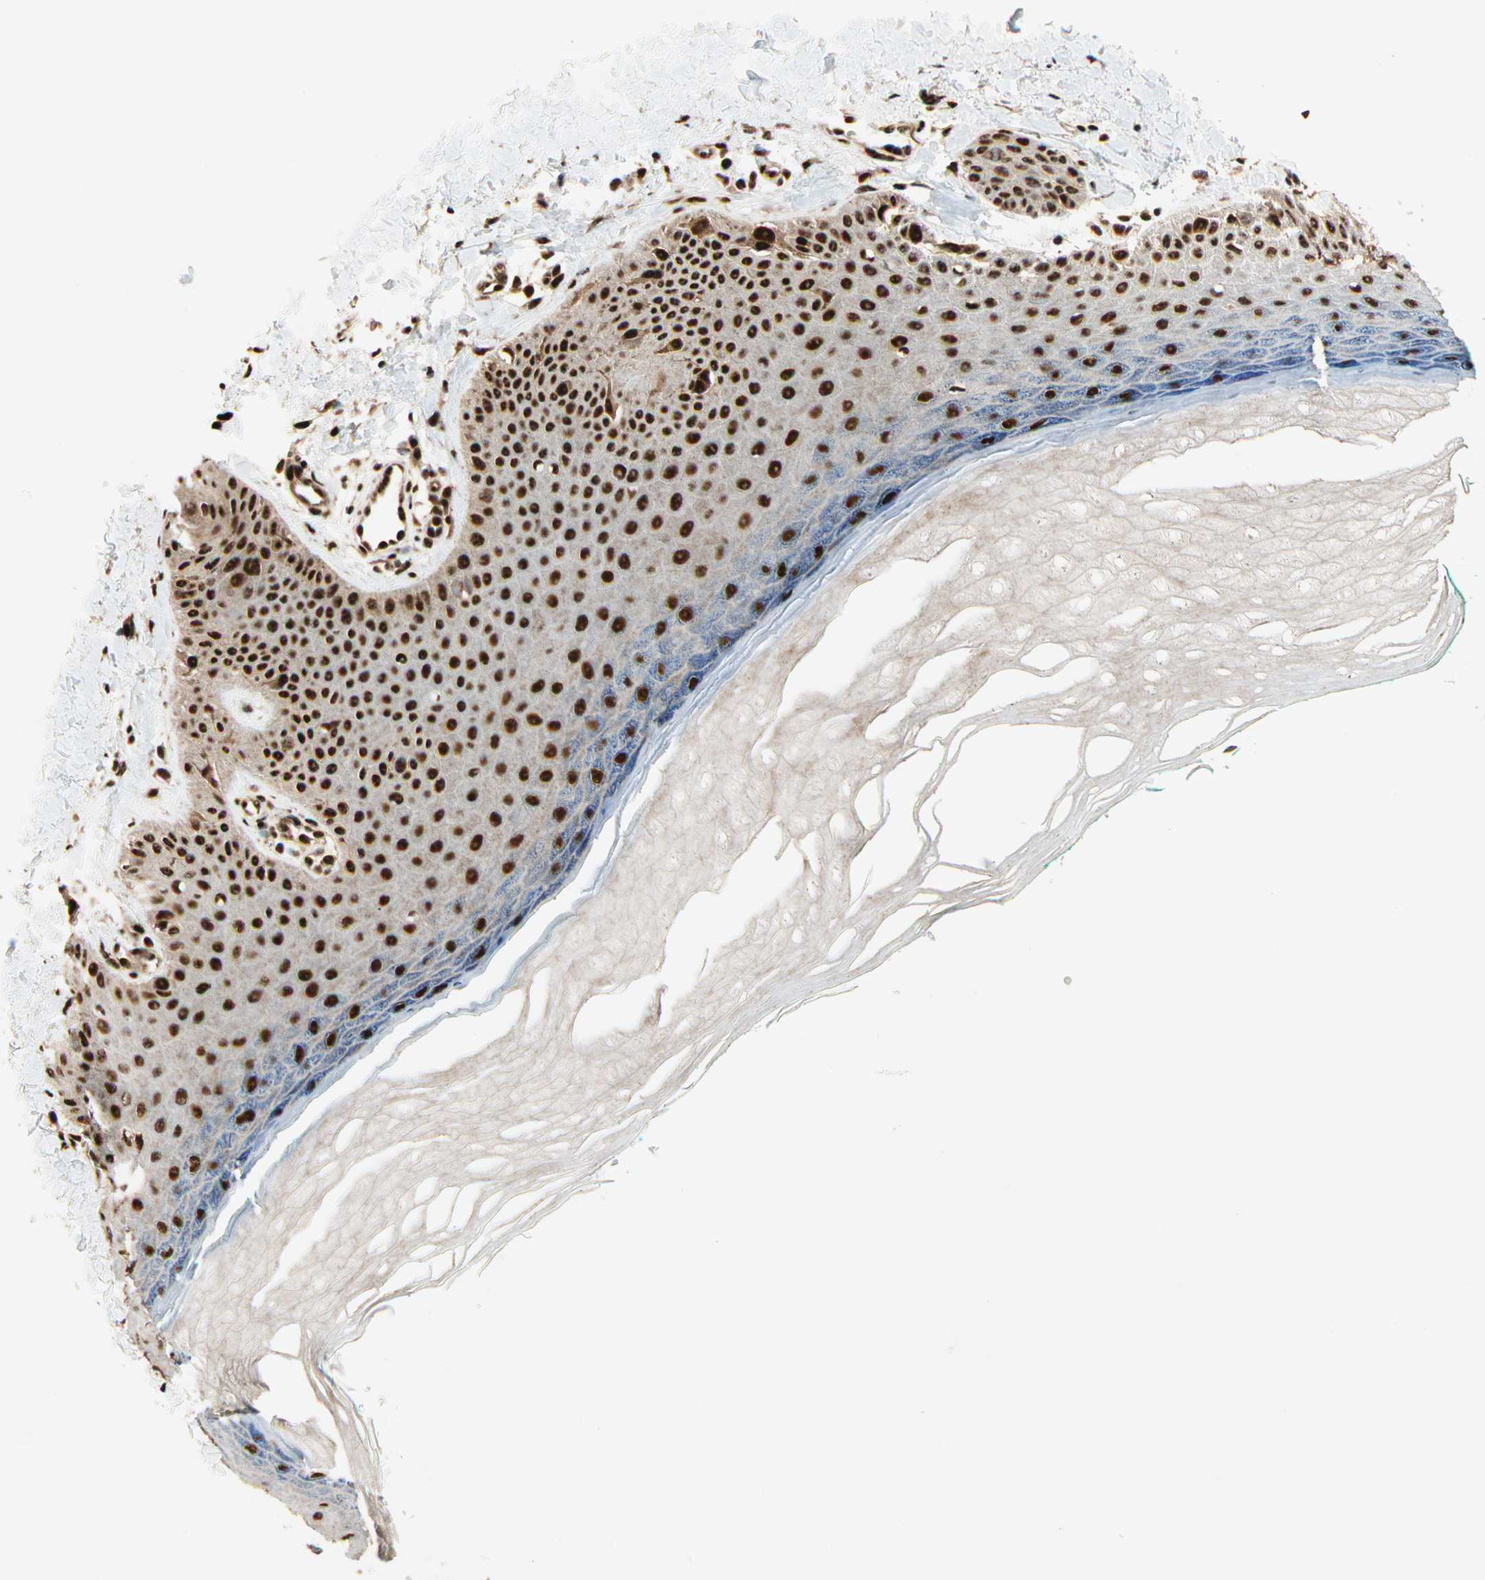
{"staining": {"intensity": "moderate", "quantity": ">75%", "location": "nuclear"}, "tissue": "skin", "cell_type": "Fibroblasts", "image_type": "normal", "snomed": [{"axis": "morphology", "description": "Normal tissue, NOS"}, {"axis": "topography", "description": "Skin"}], "caption": "An immunohistochemistry micrograph of benign tissue is shown. Protein staining in brown labels moderate nuclear positivity in skin within fibroblasts.", "gene": "PNPLA6", "patient": {"sex": "male", "age": 26}}